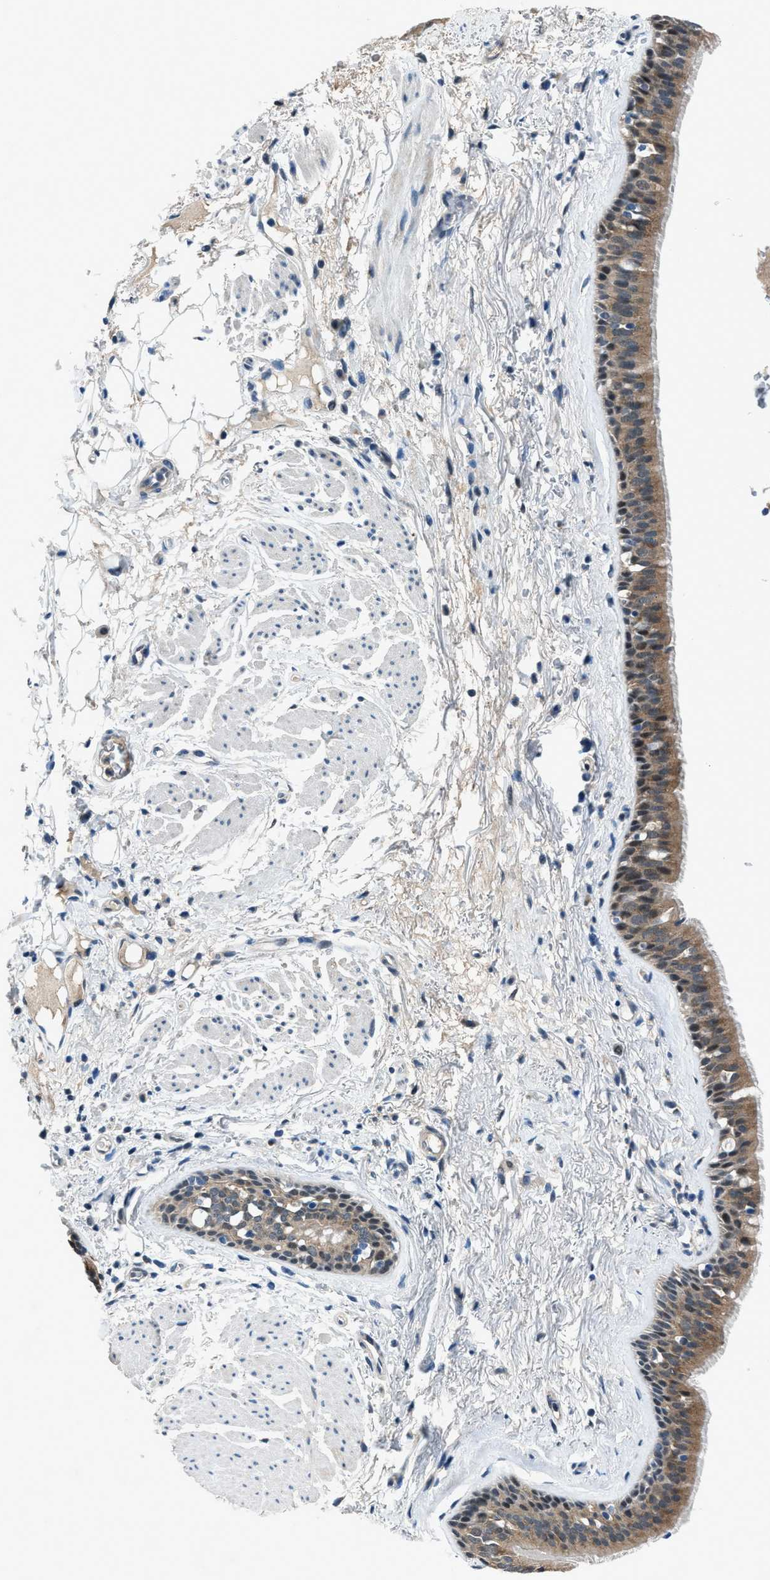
{"staining": {"intensity": "moderate", "quantity": ">75%", "location": "cytoplasmic/membranous"}, "tissue": "bronchus", "cell_type": "Respiratory epithelial cells", "image_type": "normal", "snomed": [{"axis": "morphology", "description": "Normal tissue, NOS"}, {"axis": "topography", "description": "Cartilage tissue"}], "caption": "Immunohistochemical staining of unremarkable human bronchus displays moderate cytoplasmic/membranous protein staining in approximately >75% of respiratory epithelial cells.", "gene": "DUSP19", "patient": {"sex": "female", "age": 63}}